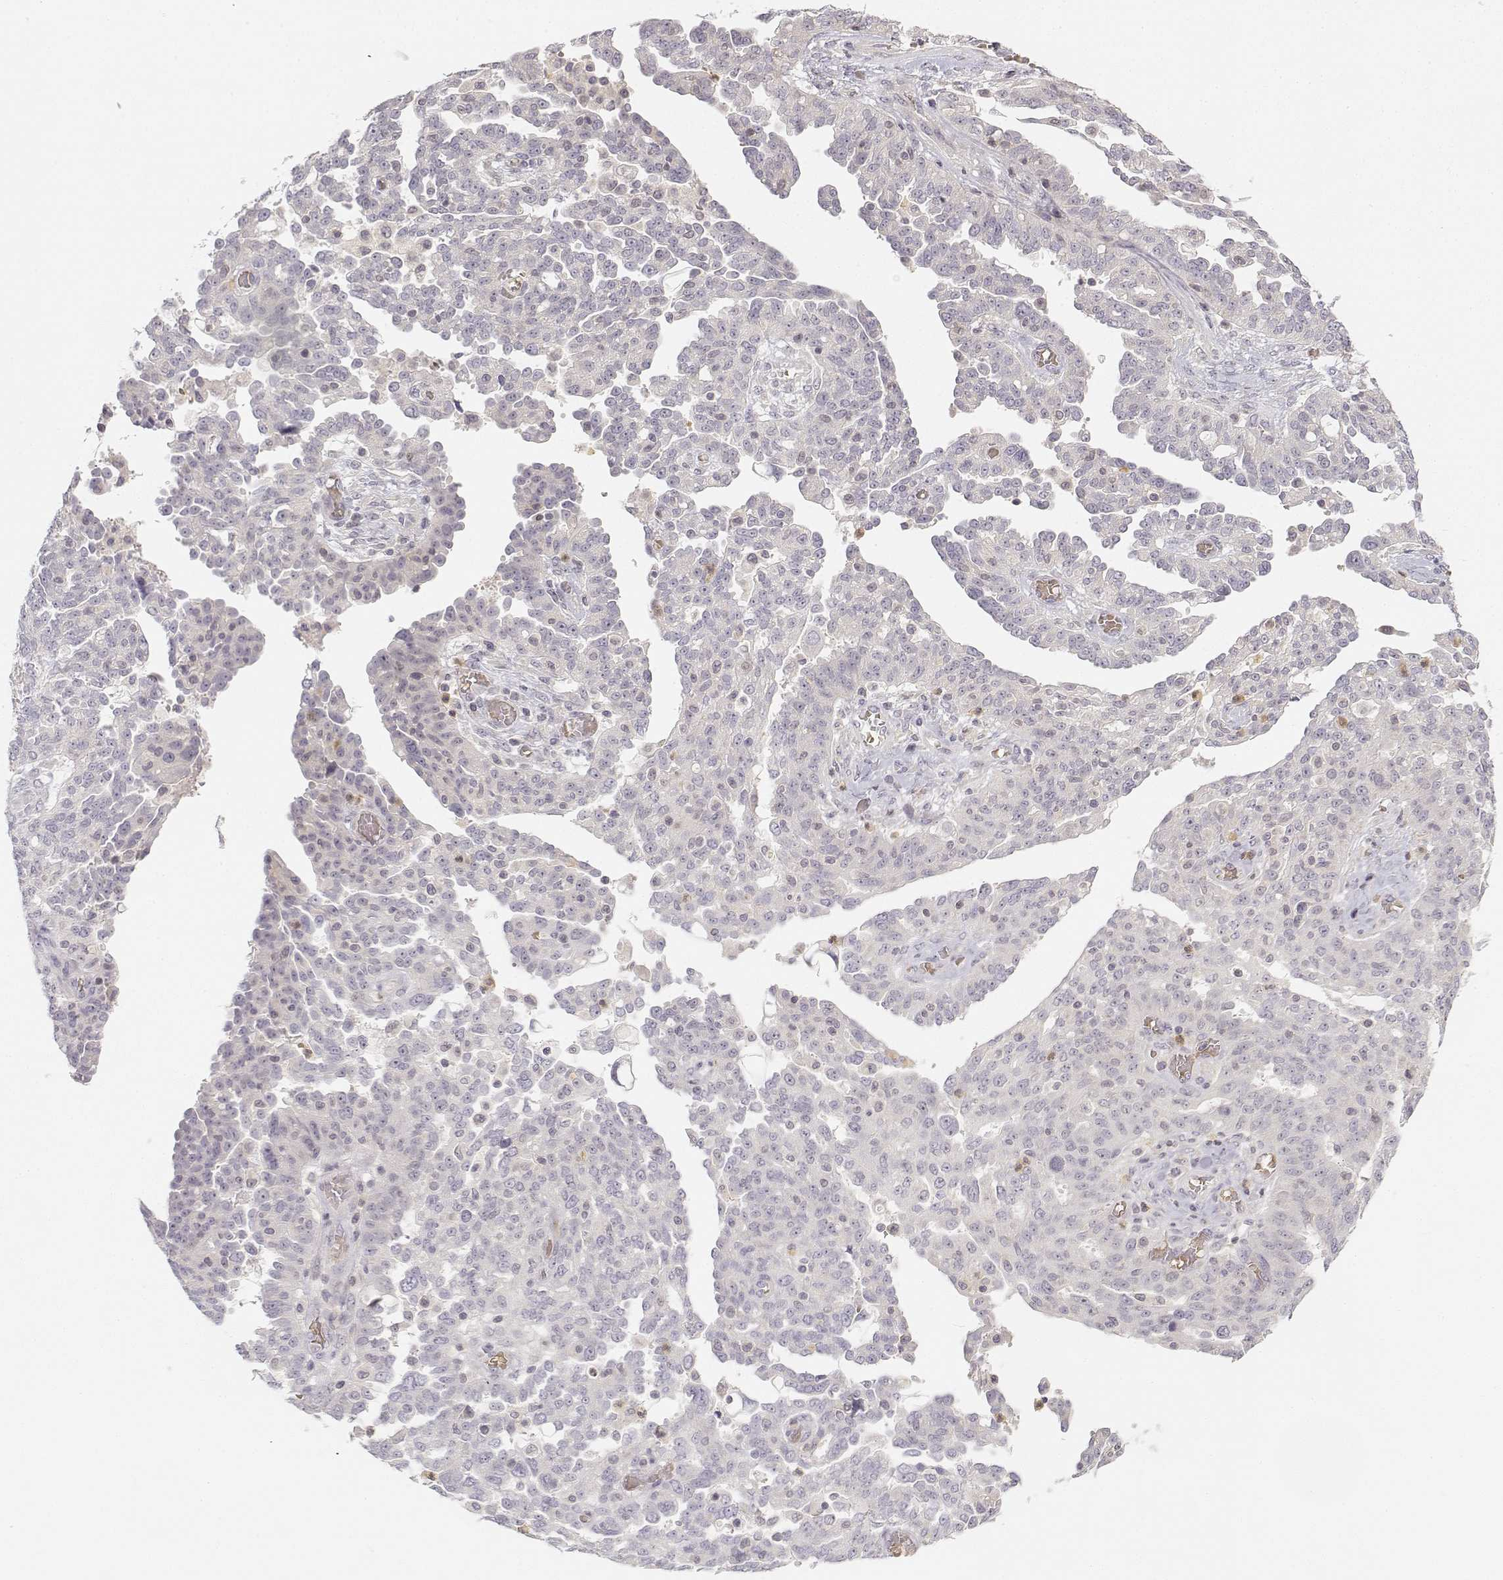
{"staining": {"intensity": "negative", "quantity": "none", "location": "none"}, "tissue": "ovarian cancer", "cell_type": "Tumor cells", "image_type": "cancer", "snomed": [{"axis": "morphology", "description": "Cystadenocarcinoma, serous, NOS"}, {"axis": "topography", "description": "Ovary"}], "caption": "A micrograph of serous cystadenocarcinoma (ovarian) stained for a protein reveals no brown staining in tumor cells.", "gene": "GLIPR1L2", "patient": {"sex": "female", "age": 67}}